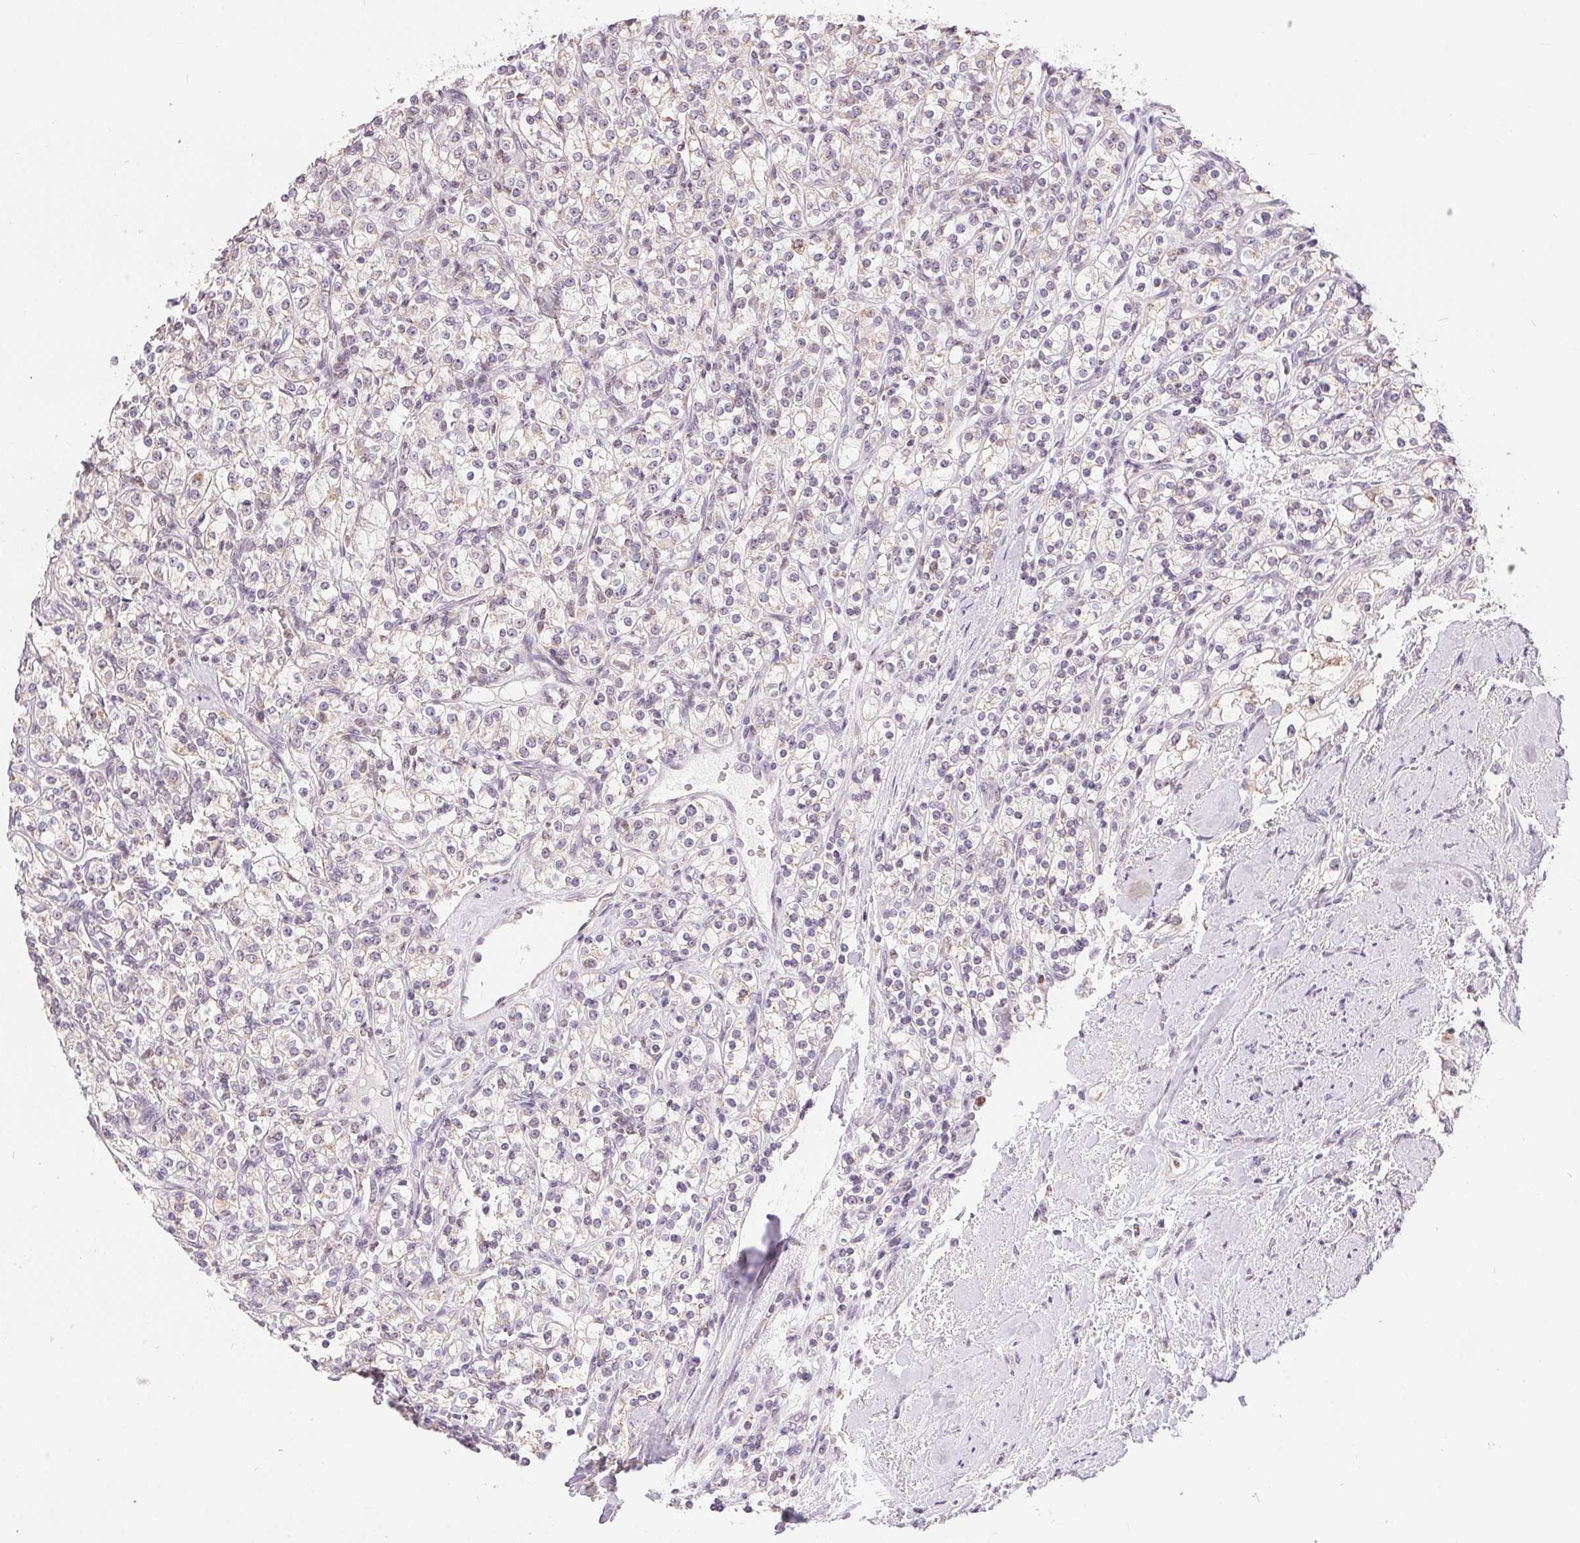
{"staining": {"intensity": "negative", "quantity": "none", "location": "none"}, "tissue": "renal cancer", "cell_type": "Tumor cells", "image_type": "cancer", "snomed": [{"axis": "morphology", "description": "Adenocarcinoma, NOS"}, {"axis": "topography", "description": "Kidney"}], "caption": "There is no significant staining in tumor cells of renal cancer.", "gene": "POU2F2", "patient": {"sex": "male", "age": 77}}